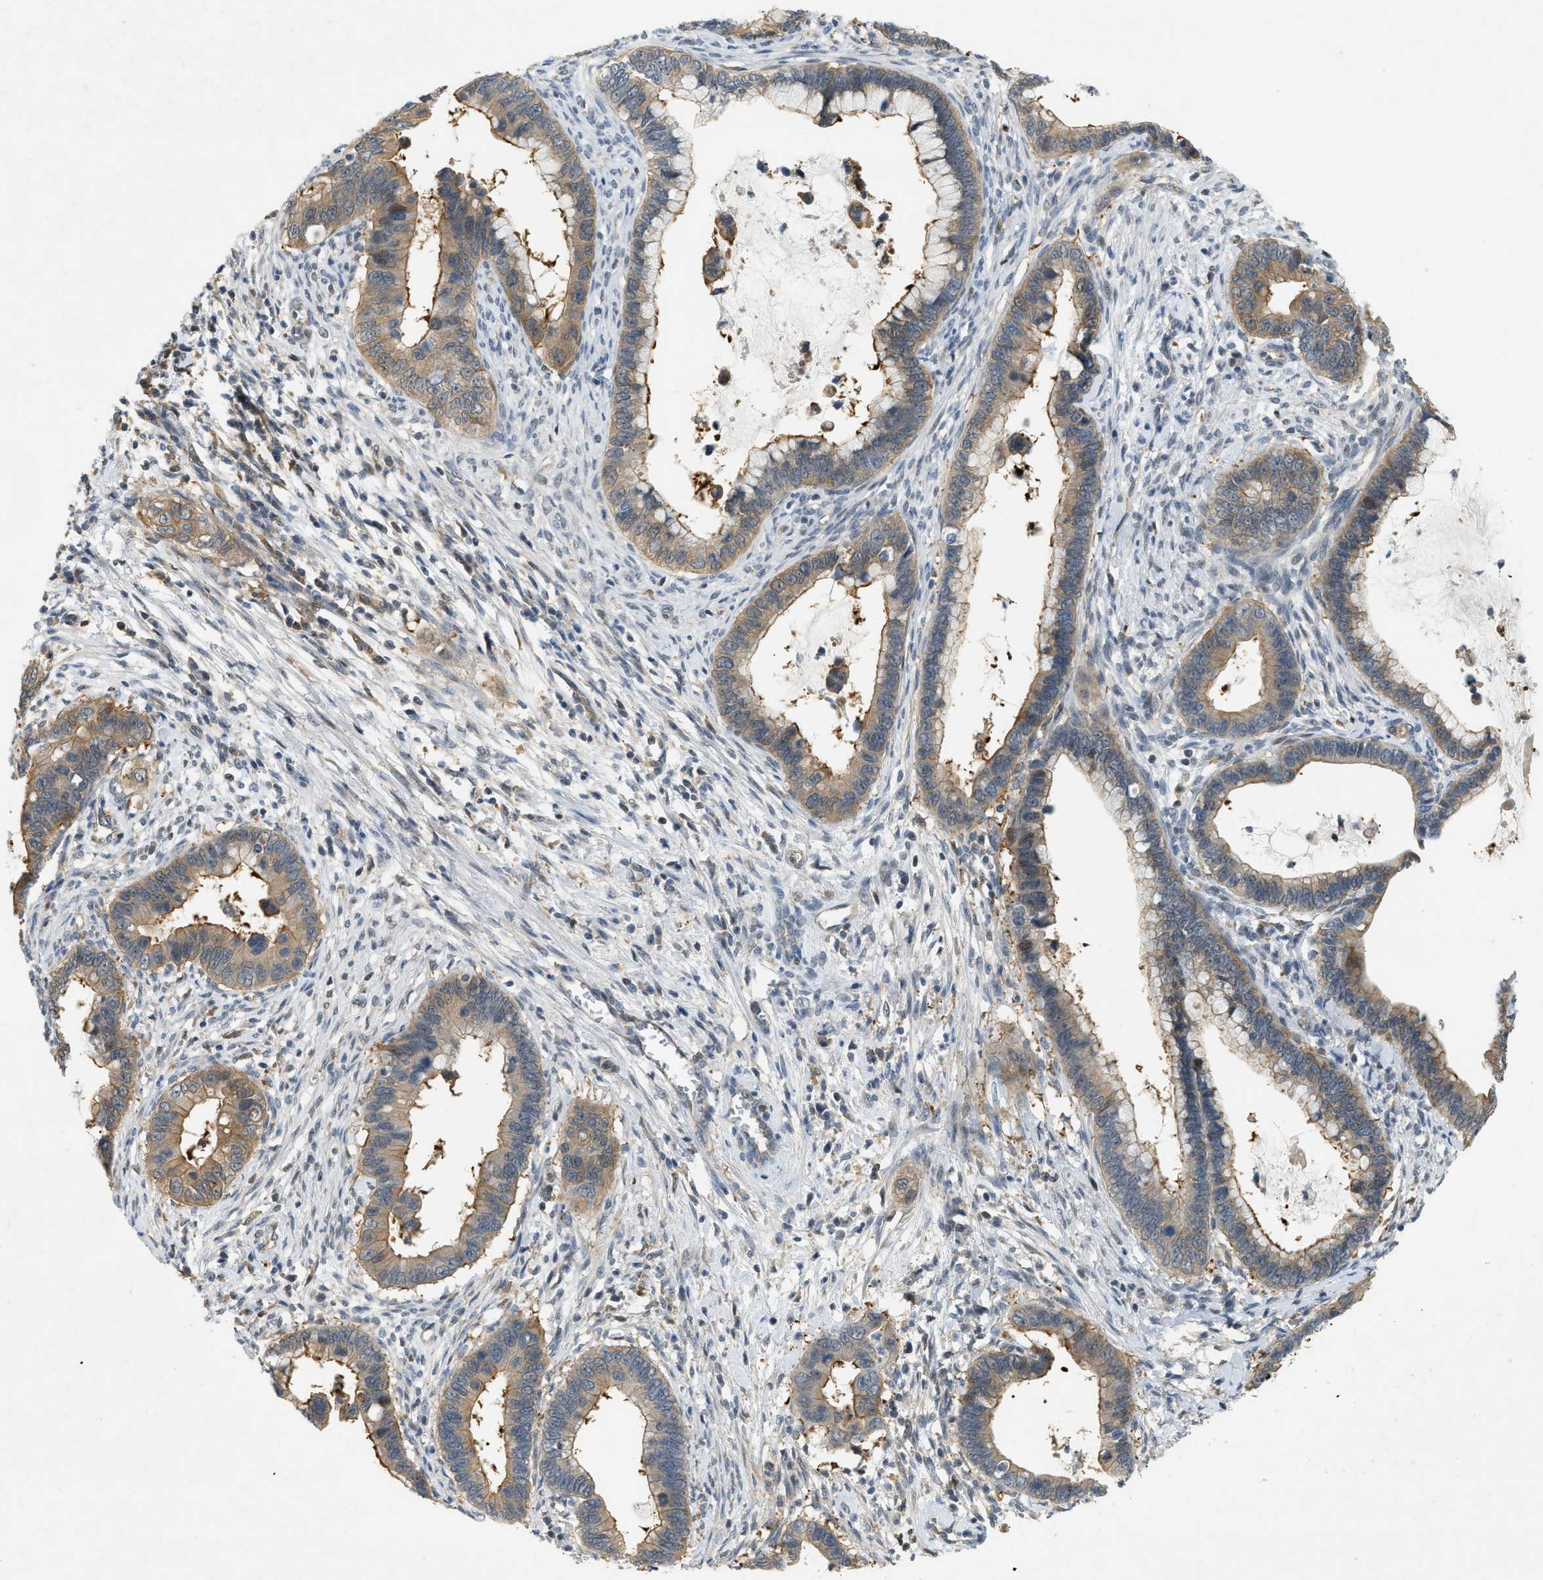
{"staining": {"intensity": "moderate", "quantity": ">75%", "location": "cytoplasmic/membranous"}, "tissue": "cervical cancer", "cell_type": "Tumor cells", "image_type": "cancer", "snomed": [{"axis": "morphology", "description": "Adenocarcinoma, NOS"}, {"axis": "topography", "description": "Cervix"}], "caption": "Immunohistochemical staining of cervical adenocarcinoma reveals medium levels of moderate cytoplasmic/membranous expression in approximately >75% of tumor cells.", "gene": "PDCL3", "patient": {"sex": "female", "age": 44}}